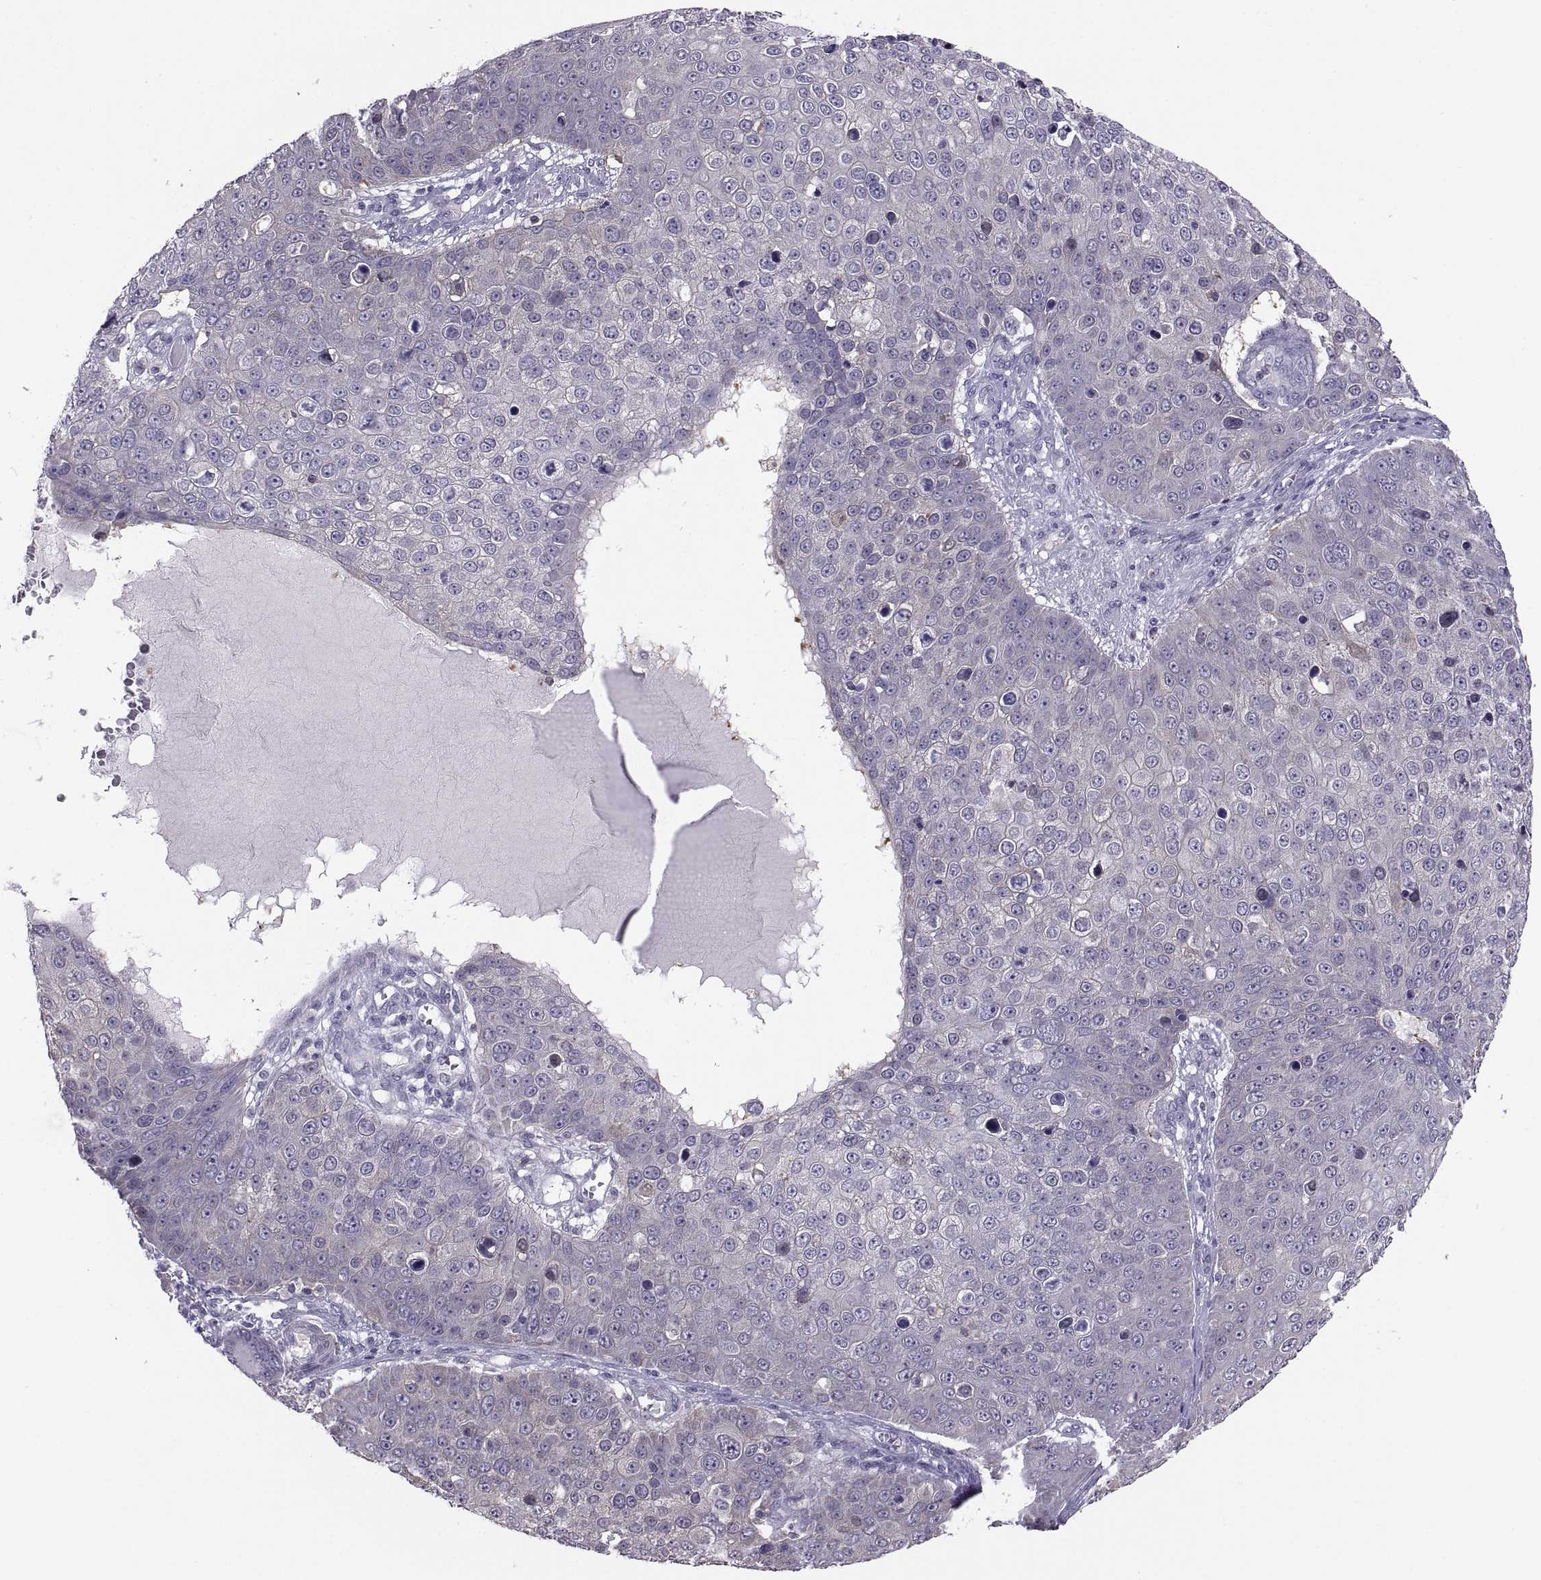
{"staining": {"intensity": "negative", "quantity": "none", "location": "none"}, "tissue": "skin cancer", "cell_type": "Tumor cells", "image_type": "cancer", "snomed": [{"axis": "morphology", "description": "Squamous cell carcinoma, NOS"}, {"axis": "topography", "description": "Skin"}], "caption": "An image of squamous cell carcinoma (skin) stained for a protein exhibits no brown staining in tumor cells. (DAB immunohistochemistry with hematoxylin counter stain).", "gene": "TTC21A", "patient": {"sex": "male", "age": 71}}